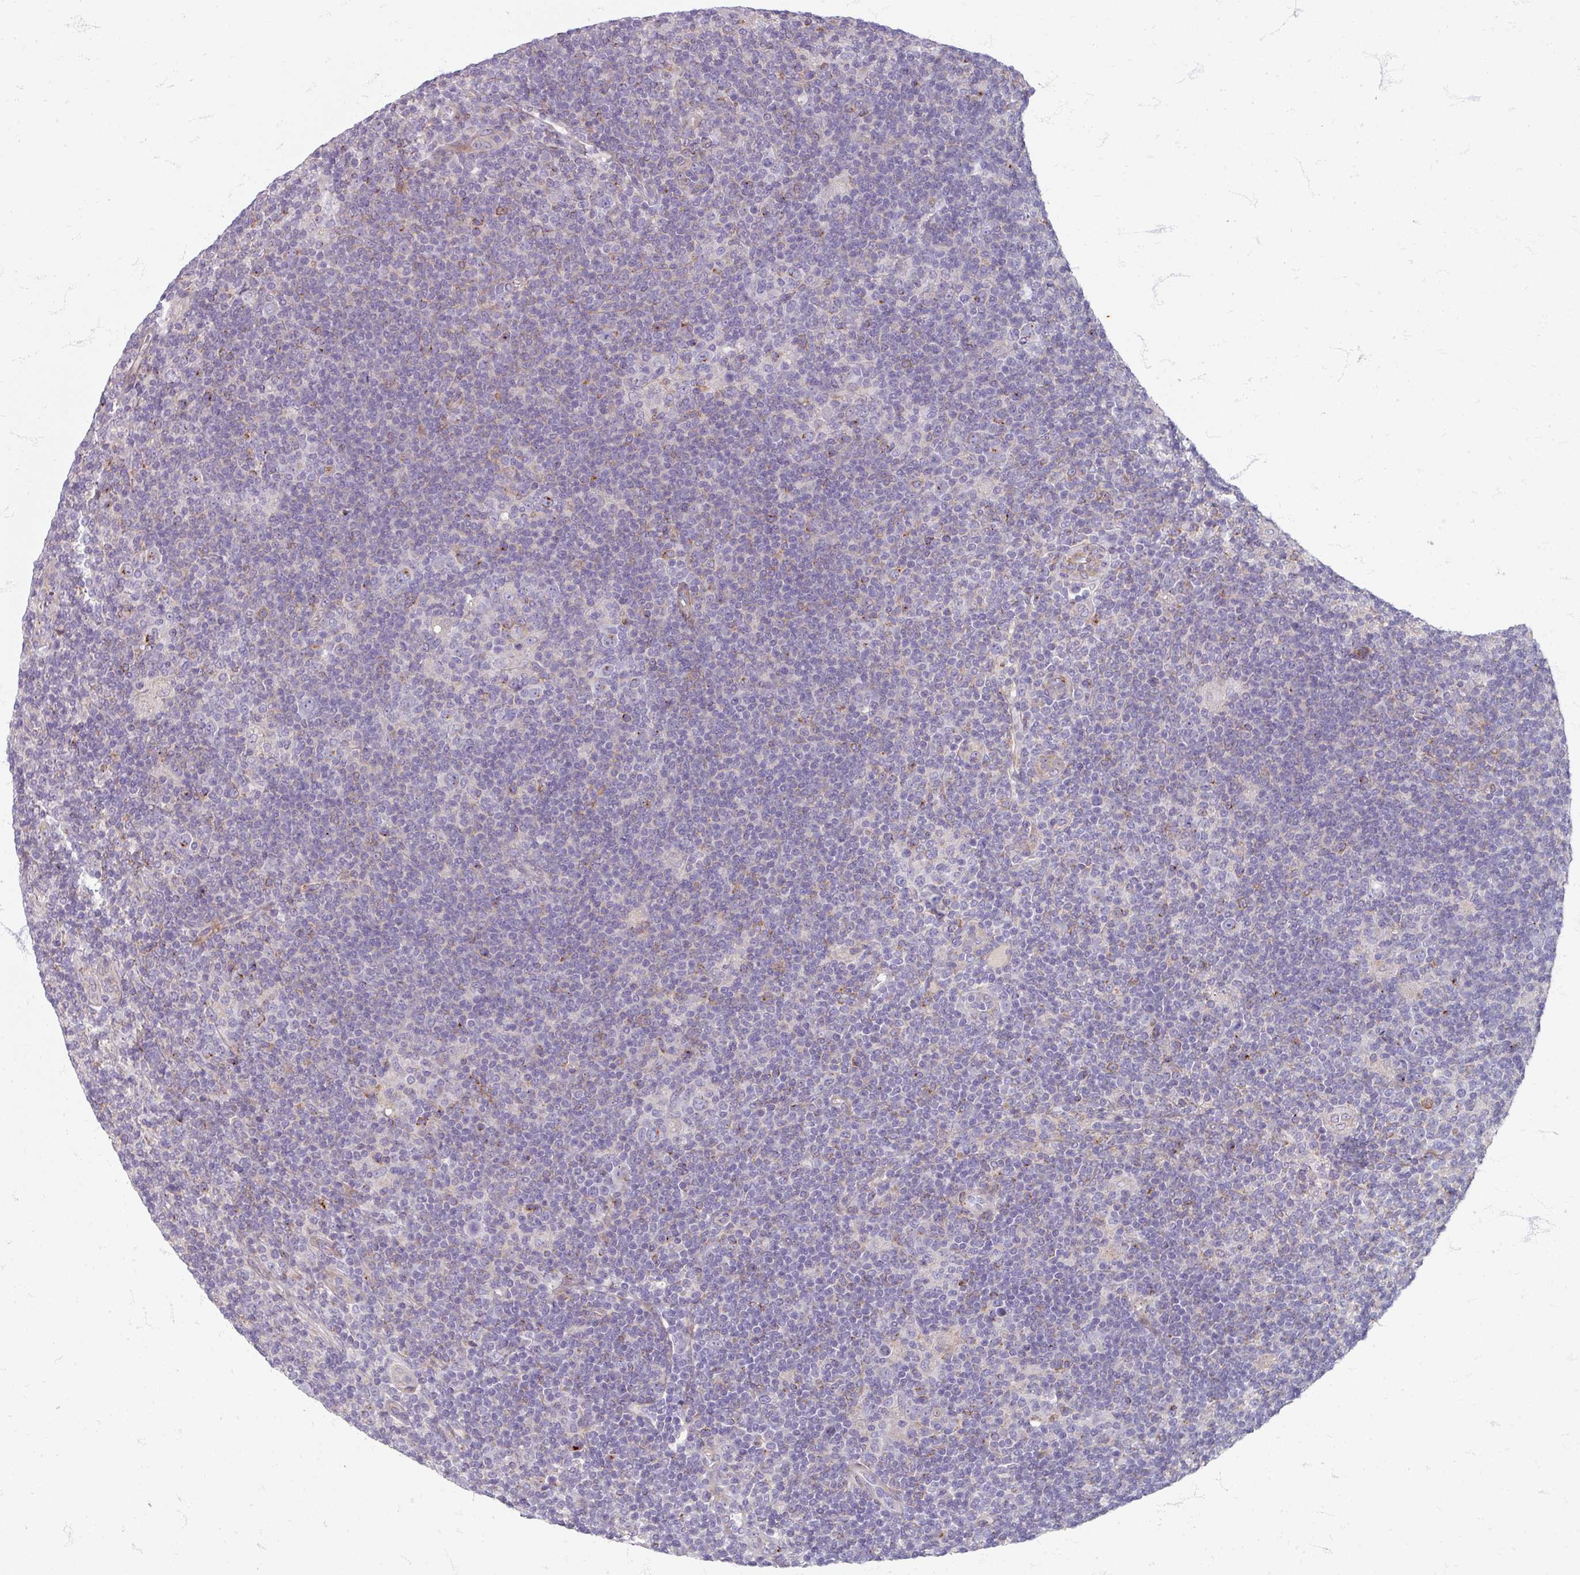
{"staining": {"intensity": "negative", "quantity": "none", "location": "none"}, "tissue": "lymphoma", "cell_type": "Tumor cells", "image_type": "cancer", "snomed": [{"axis": "morphology", "description": "Hodgkin's disease, NOS"}, {"axis": "topography", "description": "Lymph node"}], "caption": "Lymphoma was stained to show a protein in brown. There is no significant staining in tumor cells.", "gene": "GABARAPL1", "patient": {"sex": "female", "age": 57}}